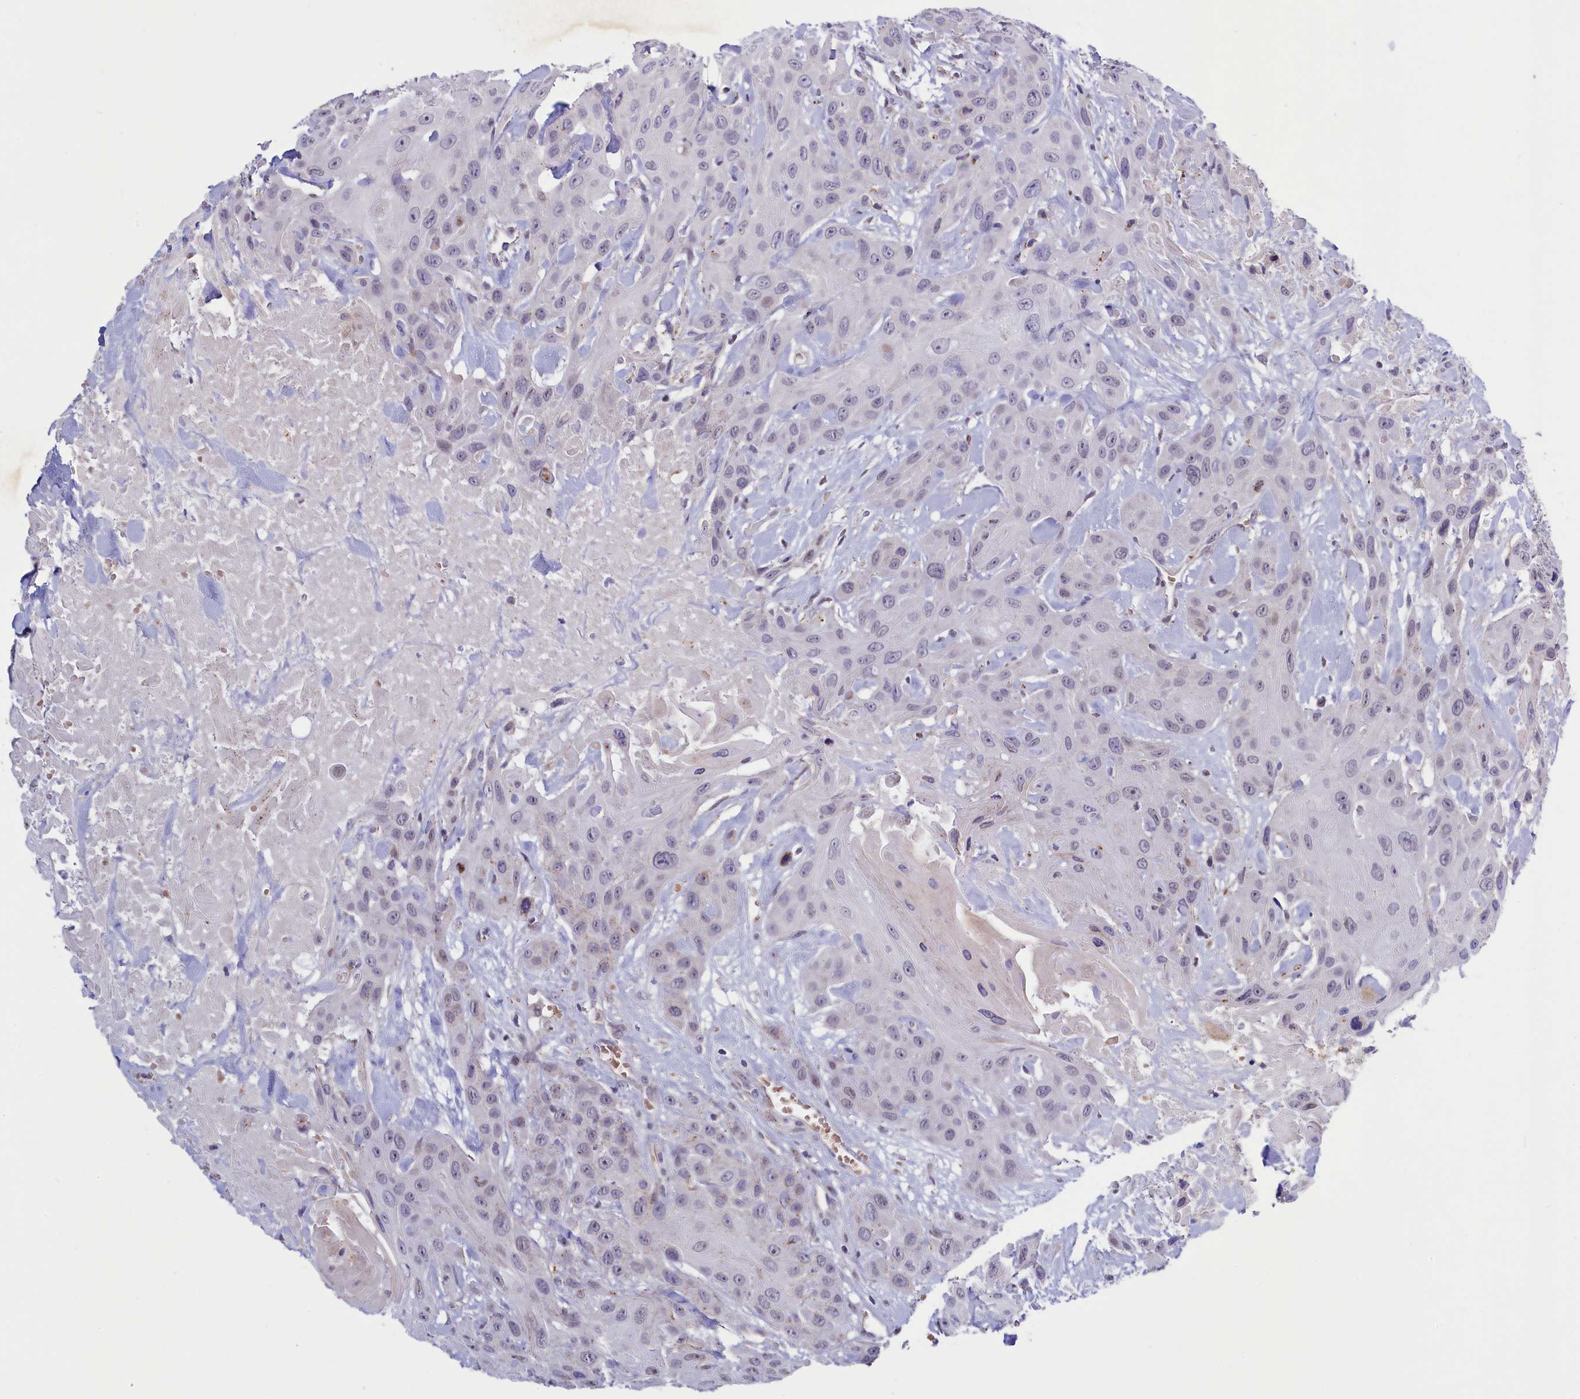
{"staining": {"intensity": "negative", "quantity": "none", "location": "none"}, "tissue": "head and neck cancer", "cell_type": "Tumor cells", "image_type": "cancer", "snomed": [{"axis": "morphology", "description": "Squamous cell carcinoma, NOS"}, {"axis": "topography", "description": "Head-Neck"}], "caption": "Tumor cells show no significant protein positivity in head and neck cancer (squamous cell carcinoma).", "gene": "HYKK", "patient": {"sex": "male", "age": 81}}